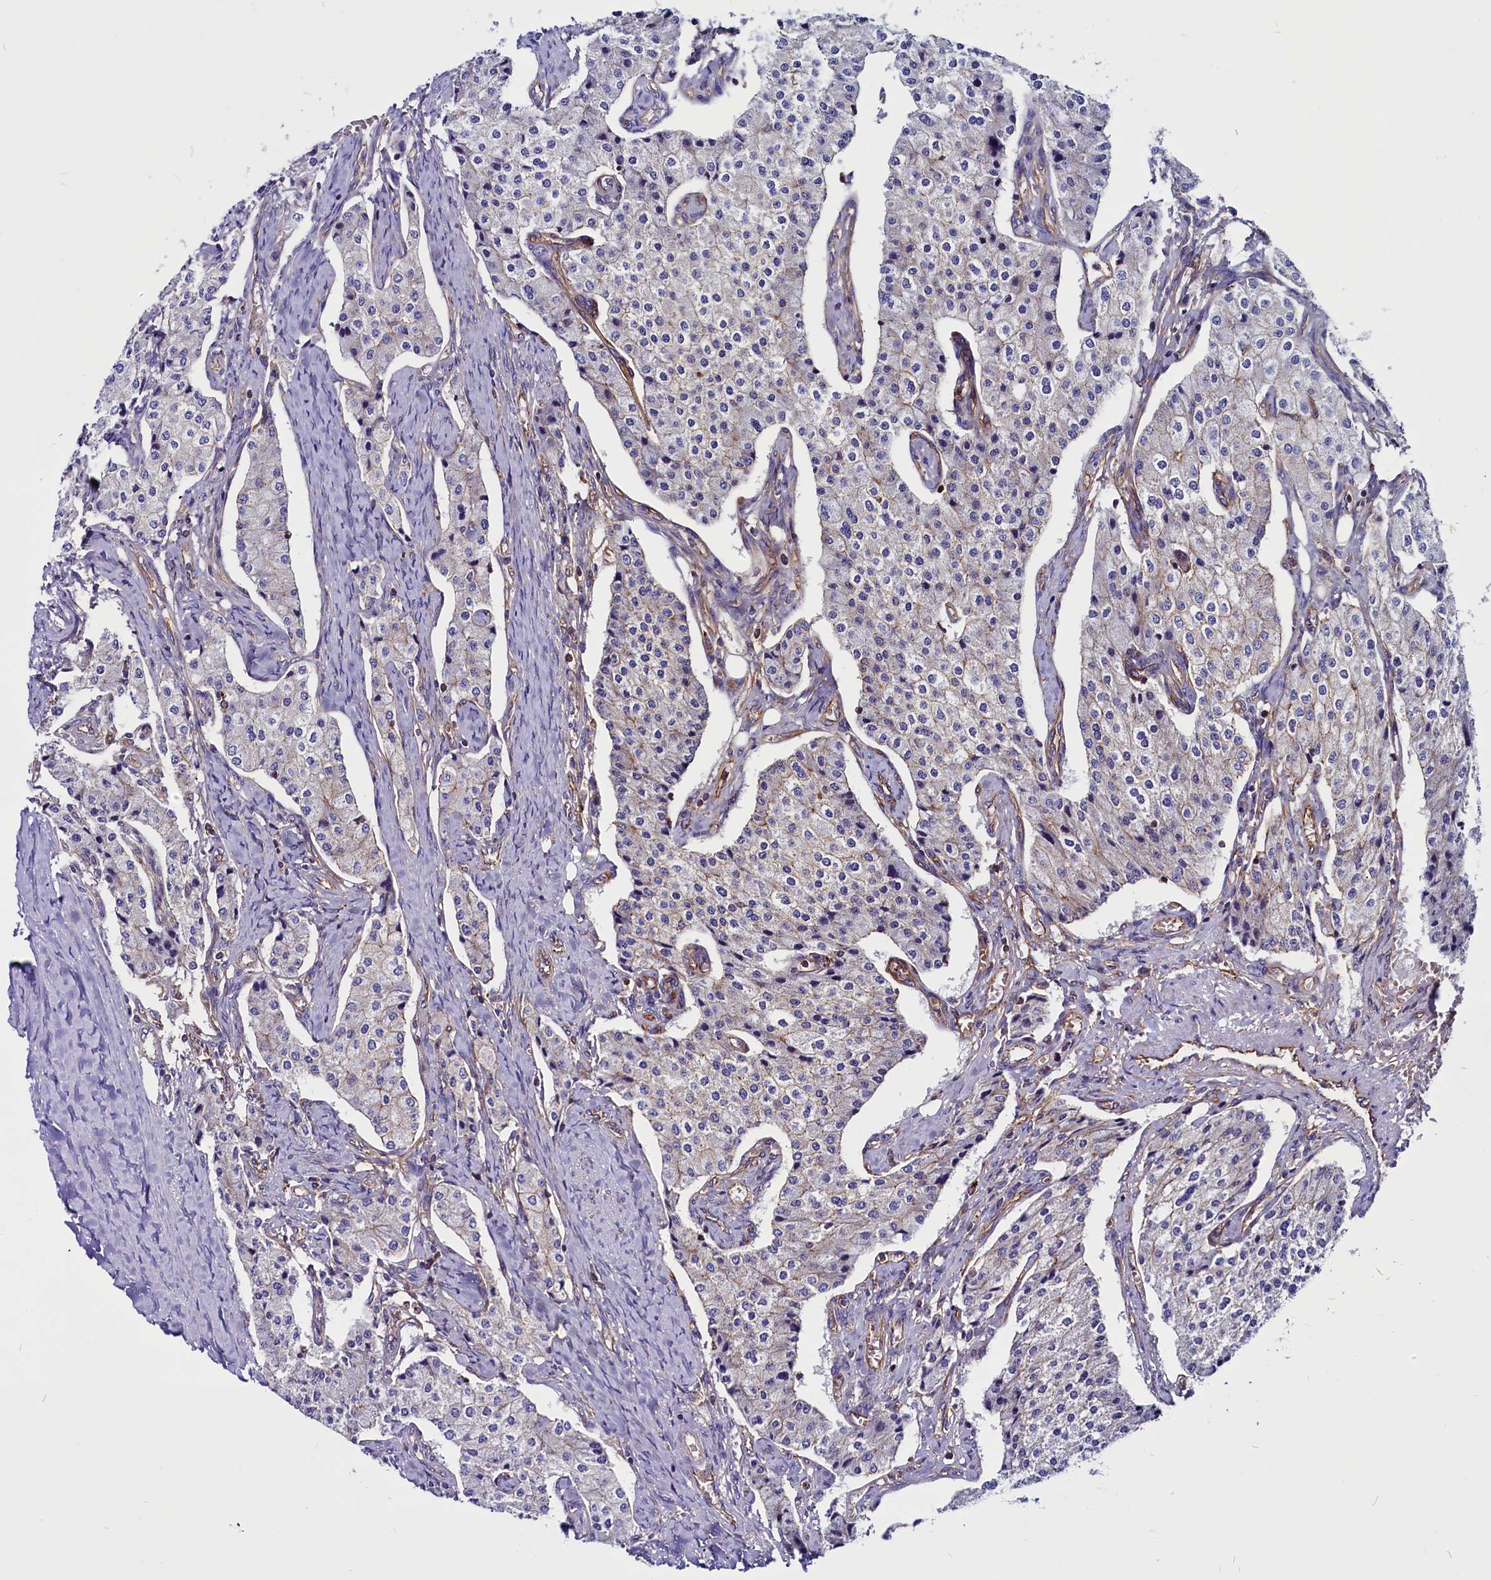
{"staining": {"intensity": "weak", "quantity": "<25%", "location": "cytoplasmic/membranous"}, "tissue": "carcinoid", "cell_type": "Tumor cells", "image_type": "cancer", "snomed": [{"axis": "morphology", "description": "Carcinoid, malignant, NOS"}, {"axis": "topography", "description": "Colon"}], "caption": "Human carcinoid (malignant) stained for a protein using immunohistochemistry displays no positivity in tumor cells.", "gene": "ZNF749", "patient": {"sex": "female", "age": 52}}